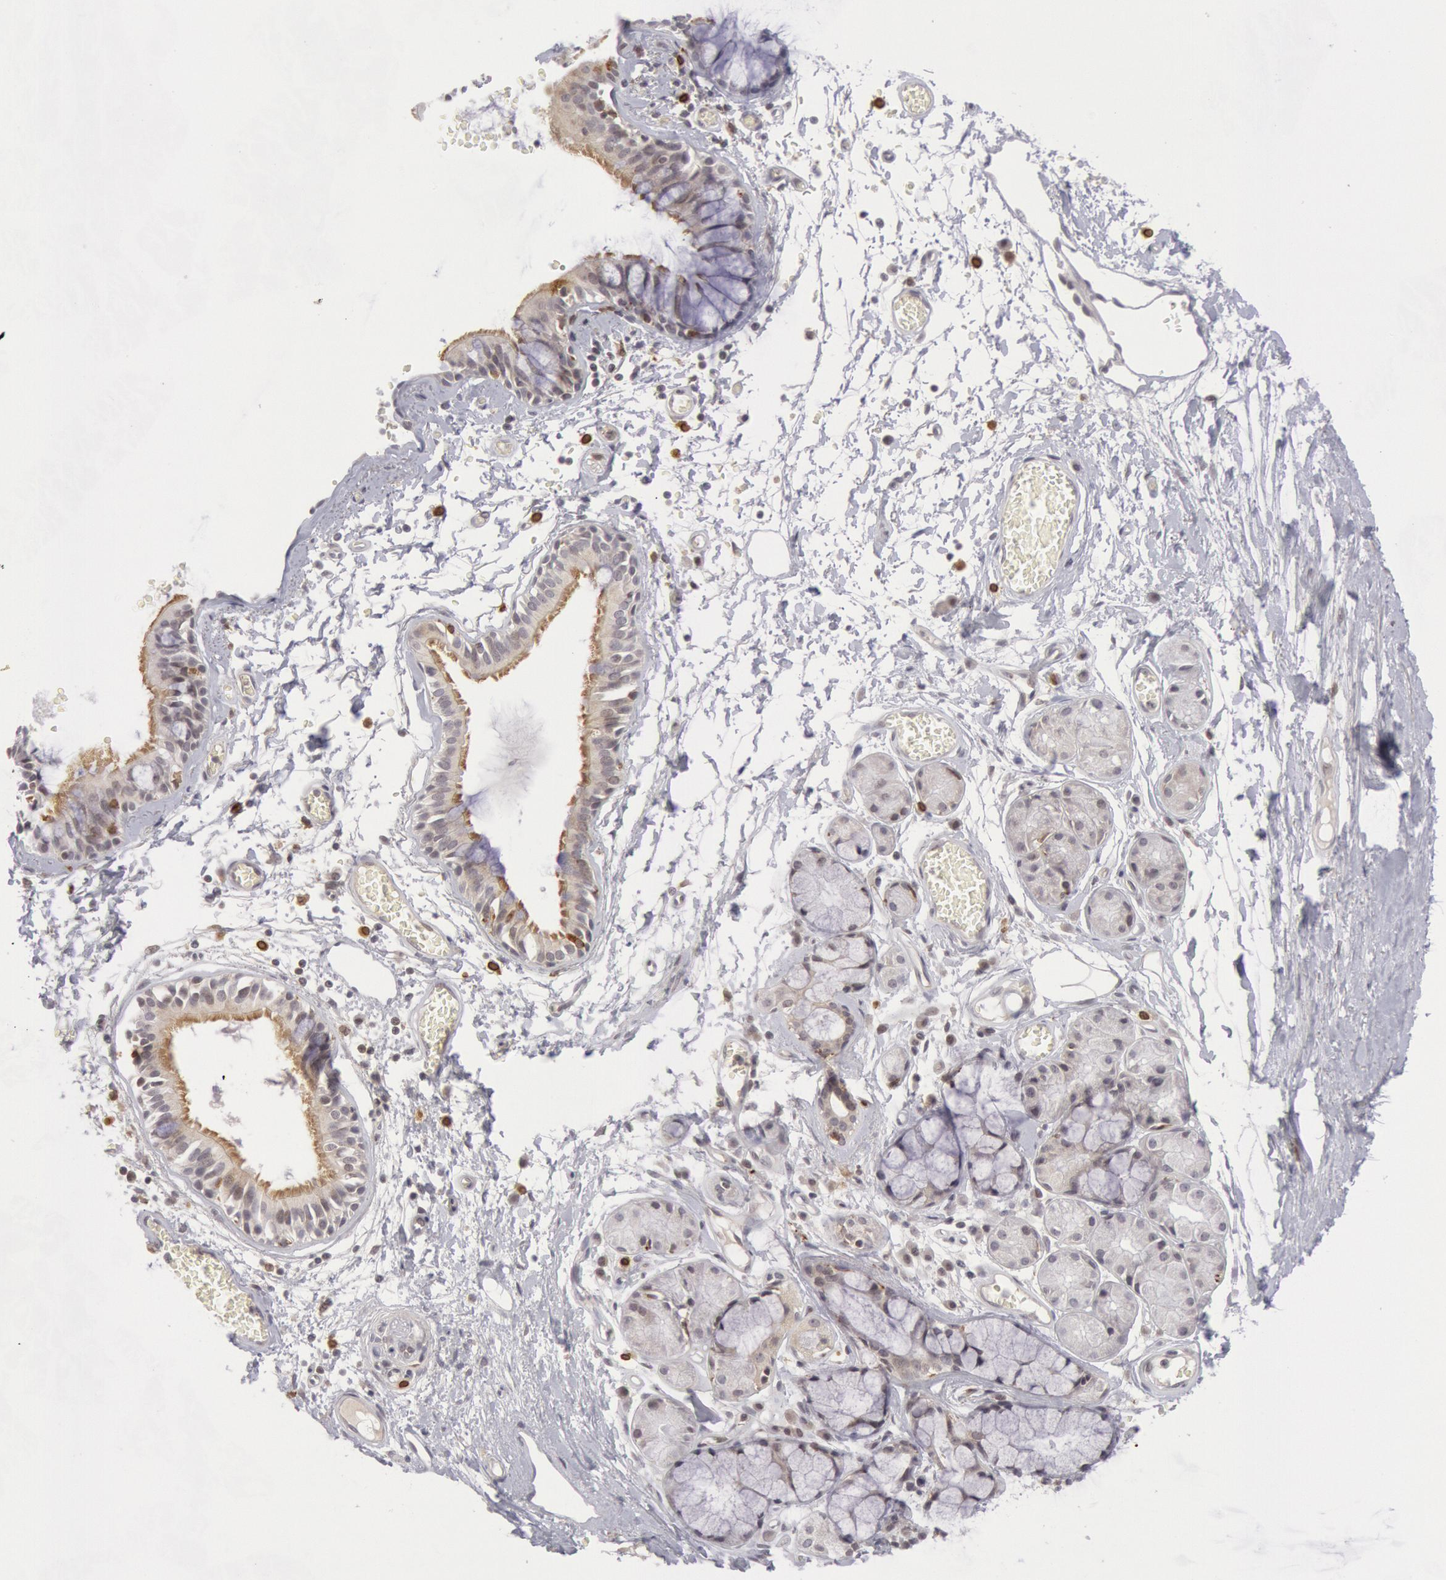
{"staining": {"intensity": "weak", "quantity": "<25%", "location": "cytoplasmic/membranous"}, "tissue": "bronchus", "cell_type": "Respiratory epithelial cells", "image_type": "normal", "snomed": [{"axis": "morphology", "description": "Normal tissue, NOS"}, {"axis": "topography", "description": "Bronchus"}, {"axis": "topography", "description": "Lung"}], "caption": "An IHC image of benign bronchus is shown. There is no staining in respiratory epithelial cells of bronchus.", "gene": "PTGS2", "patient": {"sex": "female", "age": 56}}